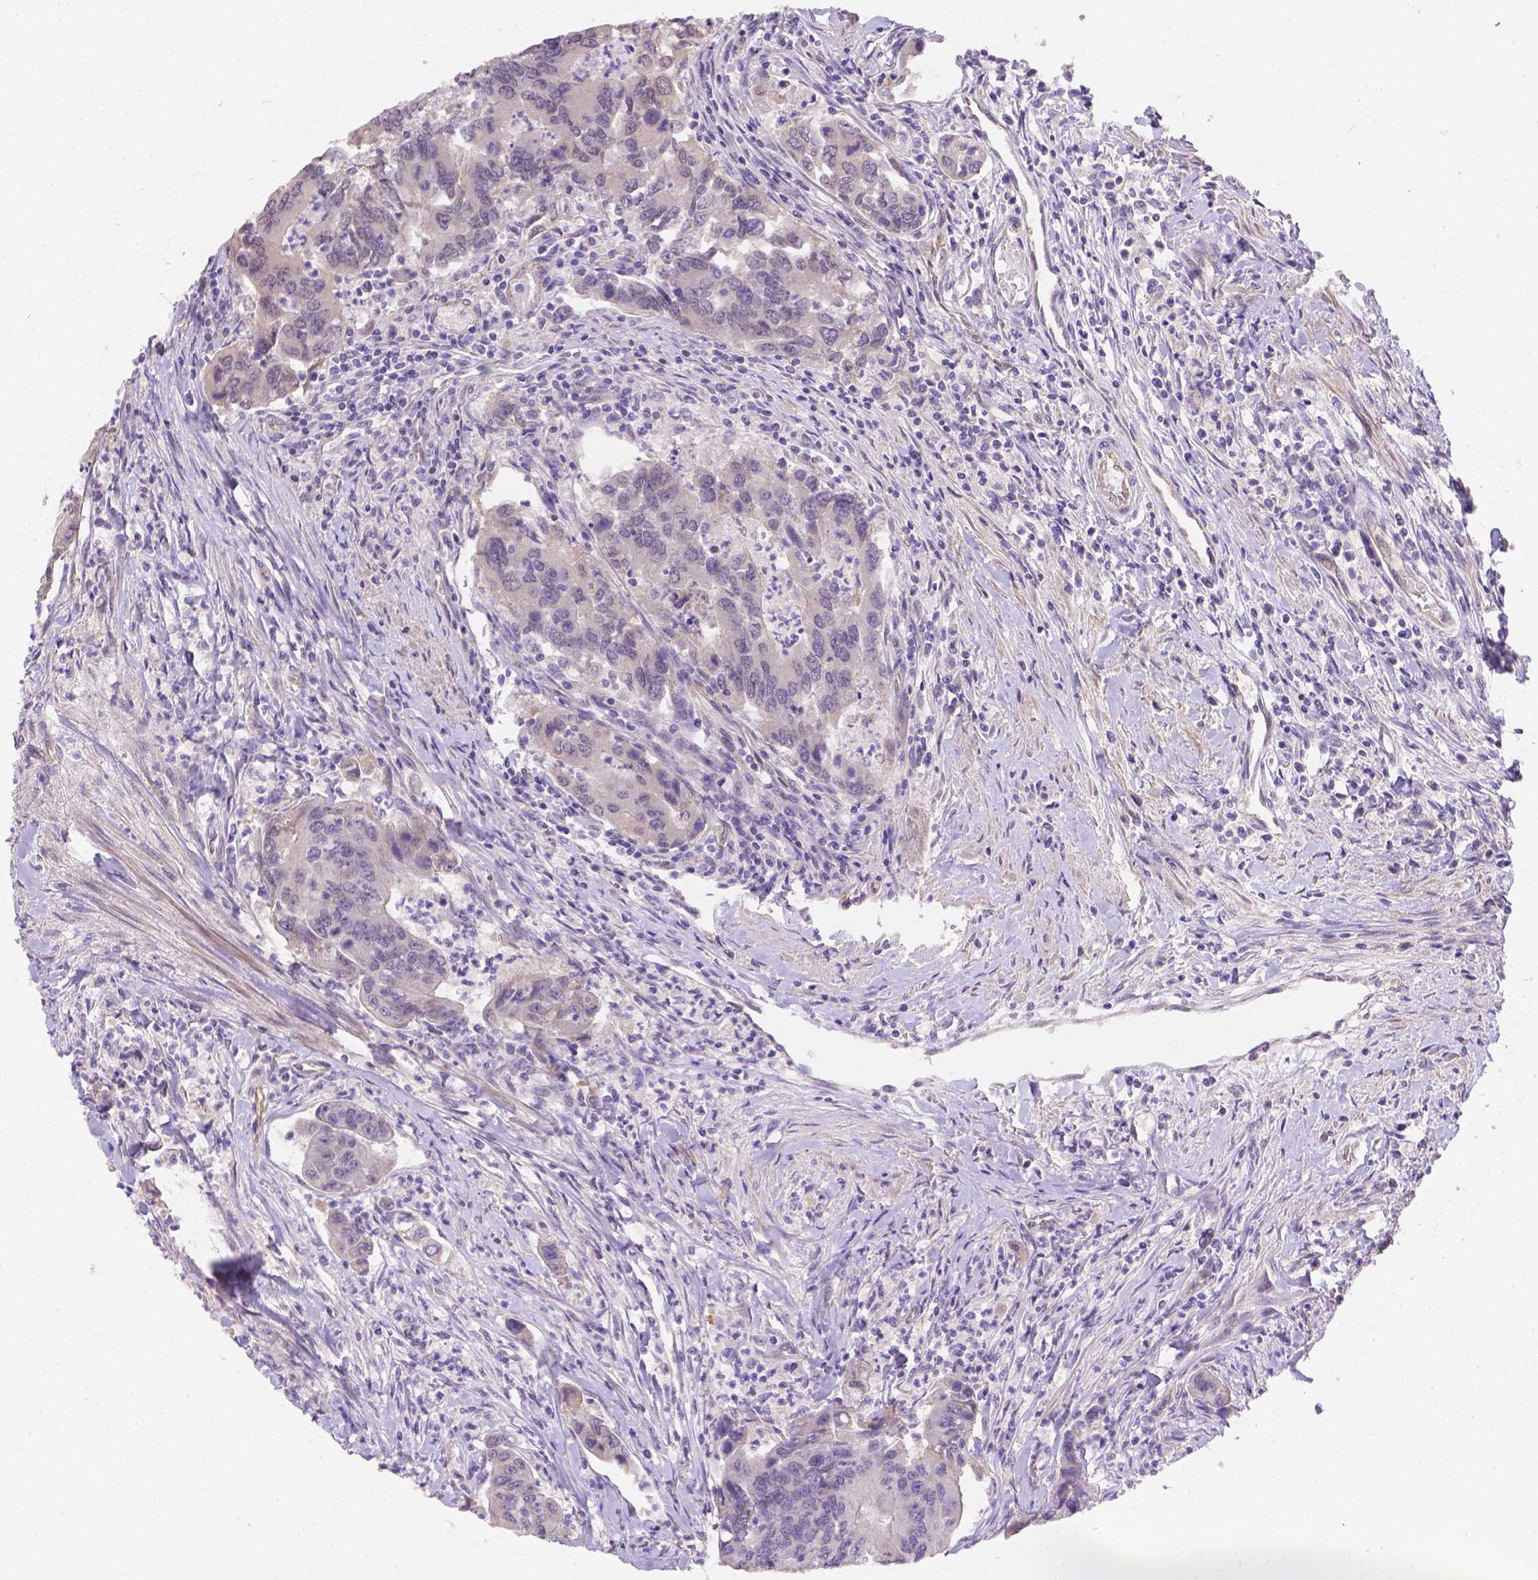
{"staining": {"intensity": "negative", "quantity": "none", "location": "none"}, "tissue": "colorectal cancer", "cell_type": "Tumor cells", "image_type": "cancer", "snomed": [{"axis": "morphology", "description": "Adenocarcinoma, NOS"}, {"axis": "topography", "description": "Colon"}], "caption": "Immunohistochemical staining of human colorectal adenocarcinoma displays no significant positivity in tumor cells.", "gene": "NXPE2", "patient": {"sex": "female", "age": 67}}